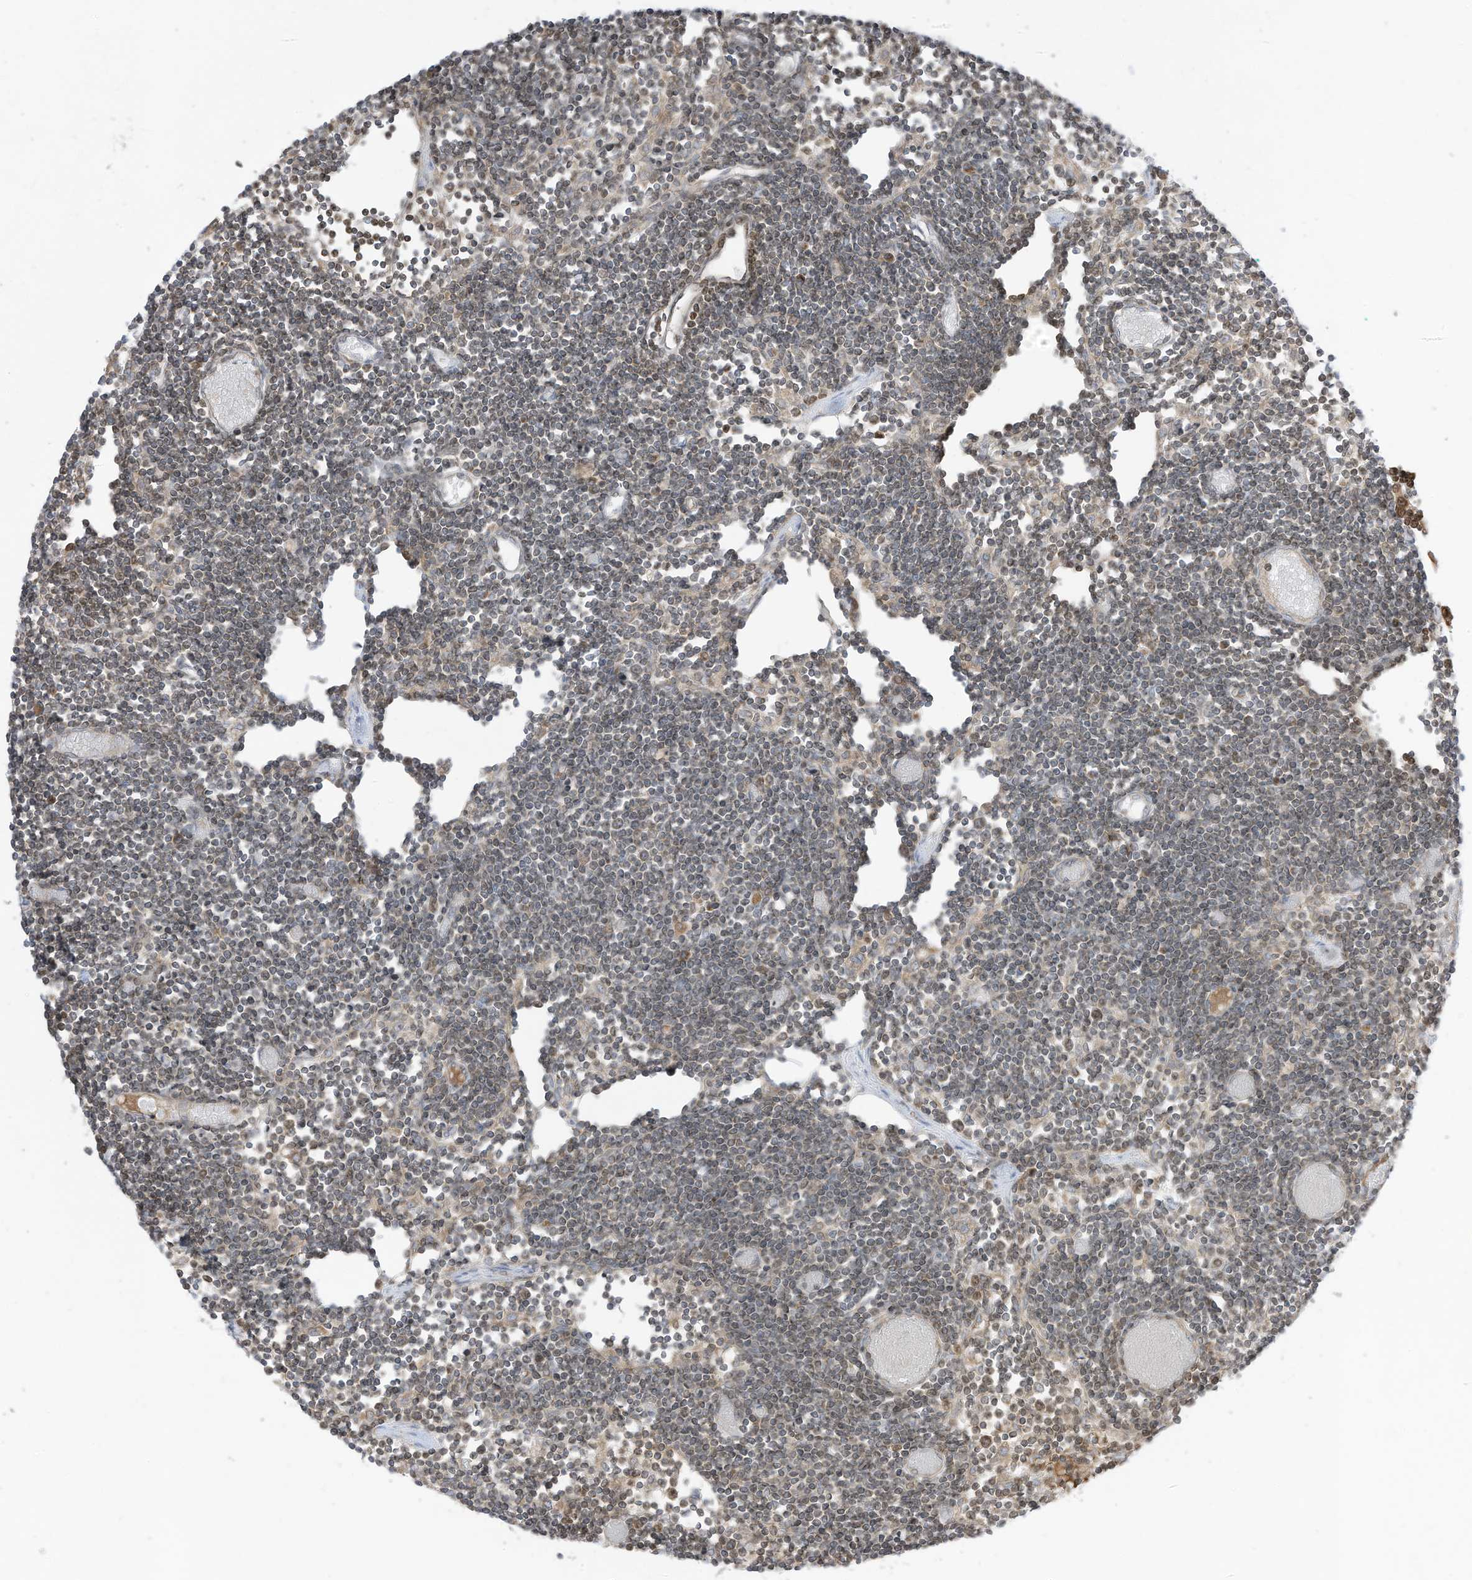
{"staining": {"intensity": "weak", "quantity": "25%-75%", "location": "cytoplasmic/membranous"}, "tissue": "lymph node", "cell_type": "Germinal center cells", "image_type": "normal", "snomed": [{"axis": "morphology", "description": "Normal tissue, NOS"}, {"axis": "topography", "description": "Lymph node"}], "caption": "A brown stain shows weak cytoplasmic/membranous staining of a protein in germinal center cells of benign human lymph node.", "gene": "CGAS", "patient": {"sex": "female", "age": 11}}